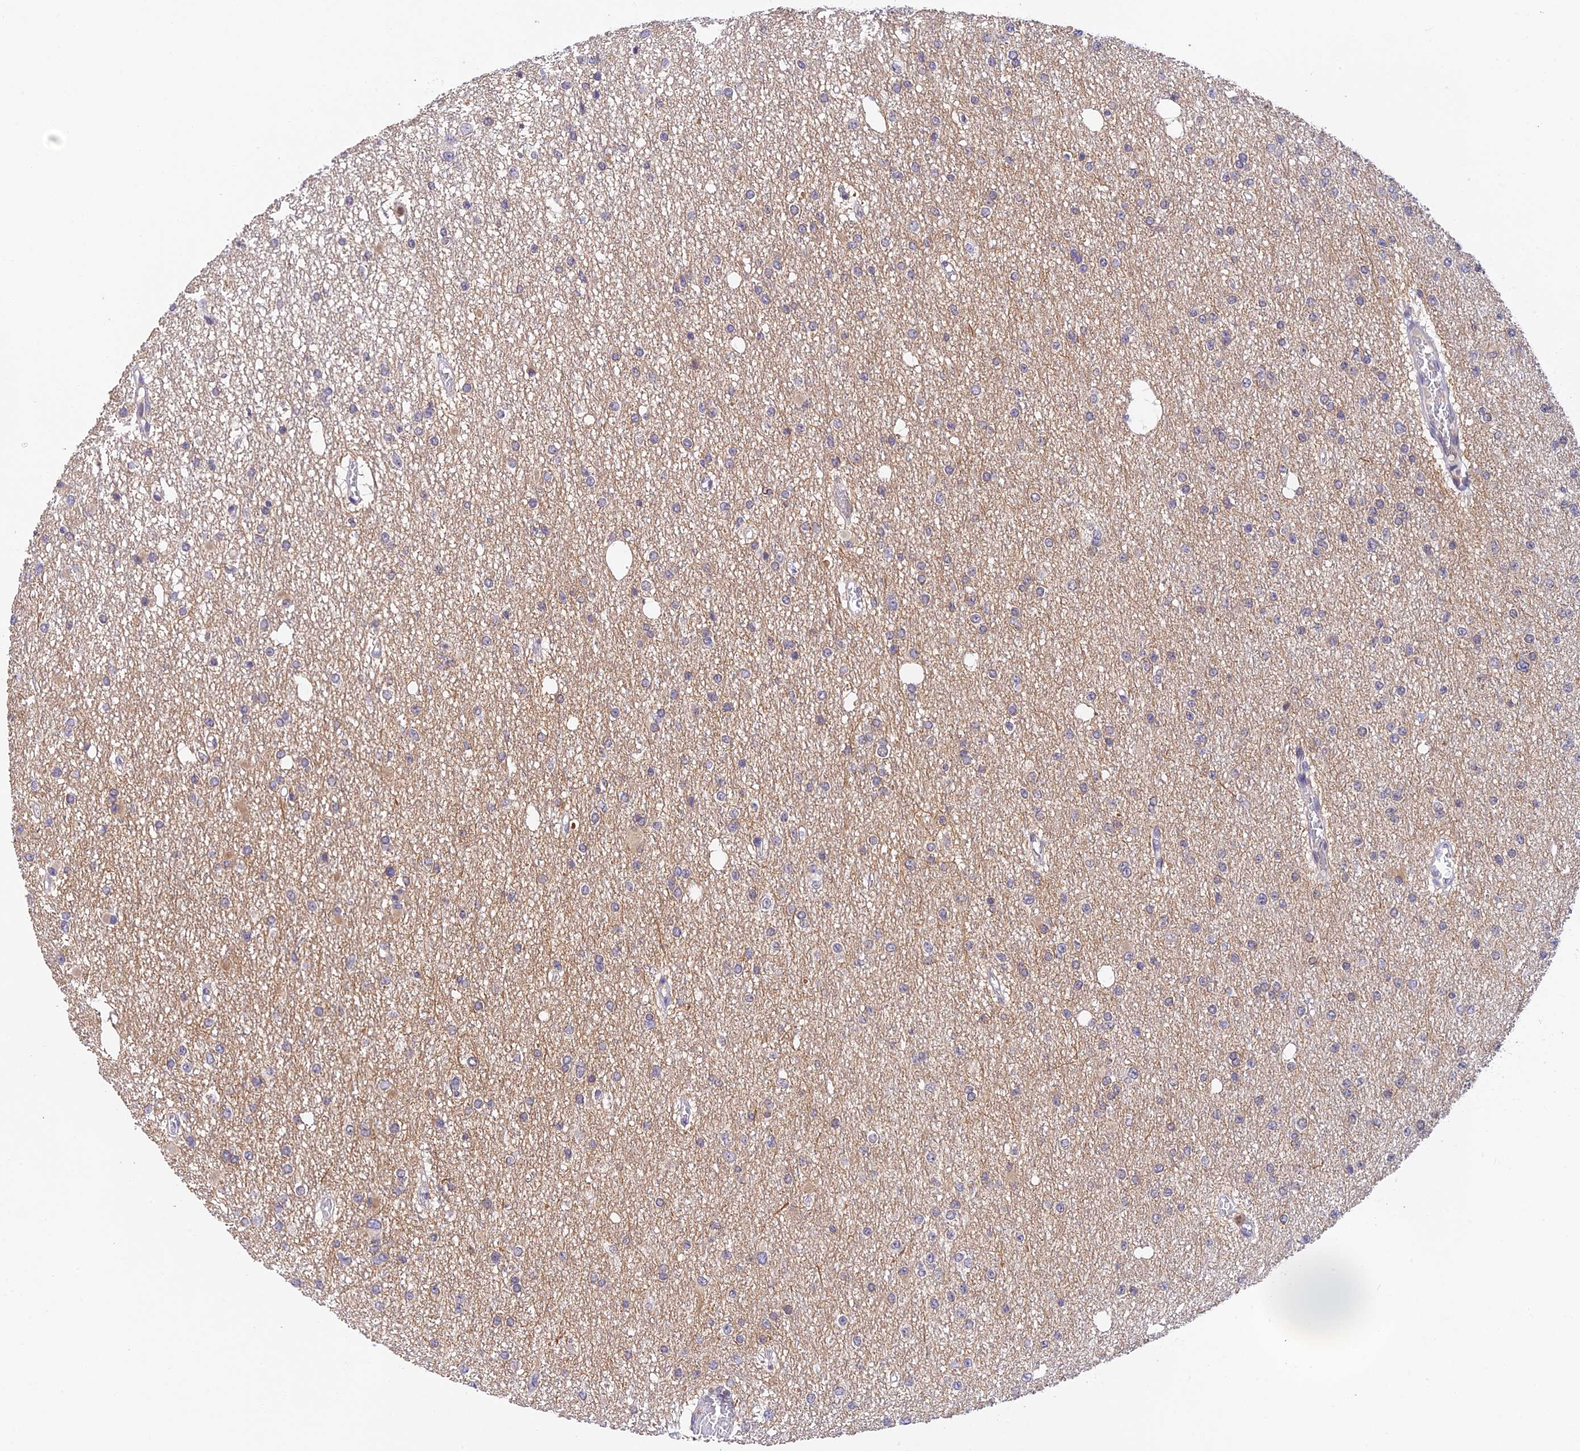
{"staining": {"intensity": "weak", "quantity": "<25%", "location": "cytoplasmic/membranous"}, "tissue": "glioma", "cell_type": "Tumor cells", "image_type": "cancer", "snomed": [{"axis": "morphology", "description": "Glioma, malignant, Low grade"}, {"axis": "topography", "description": "Brain"}], "caption": "This histopathology image is of glioma stained with immunohistochemistry (IHC) to label a protein in brown with the nuclei are counter-stained blue. There is no positivity in tumor cells.", "gene": "PEX16", "patient": {"sex": "female", "age": 22}}